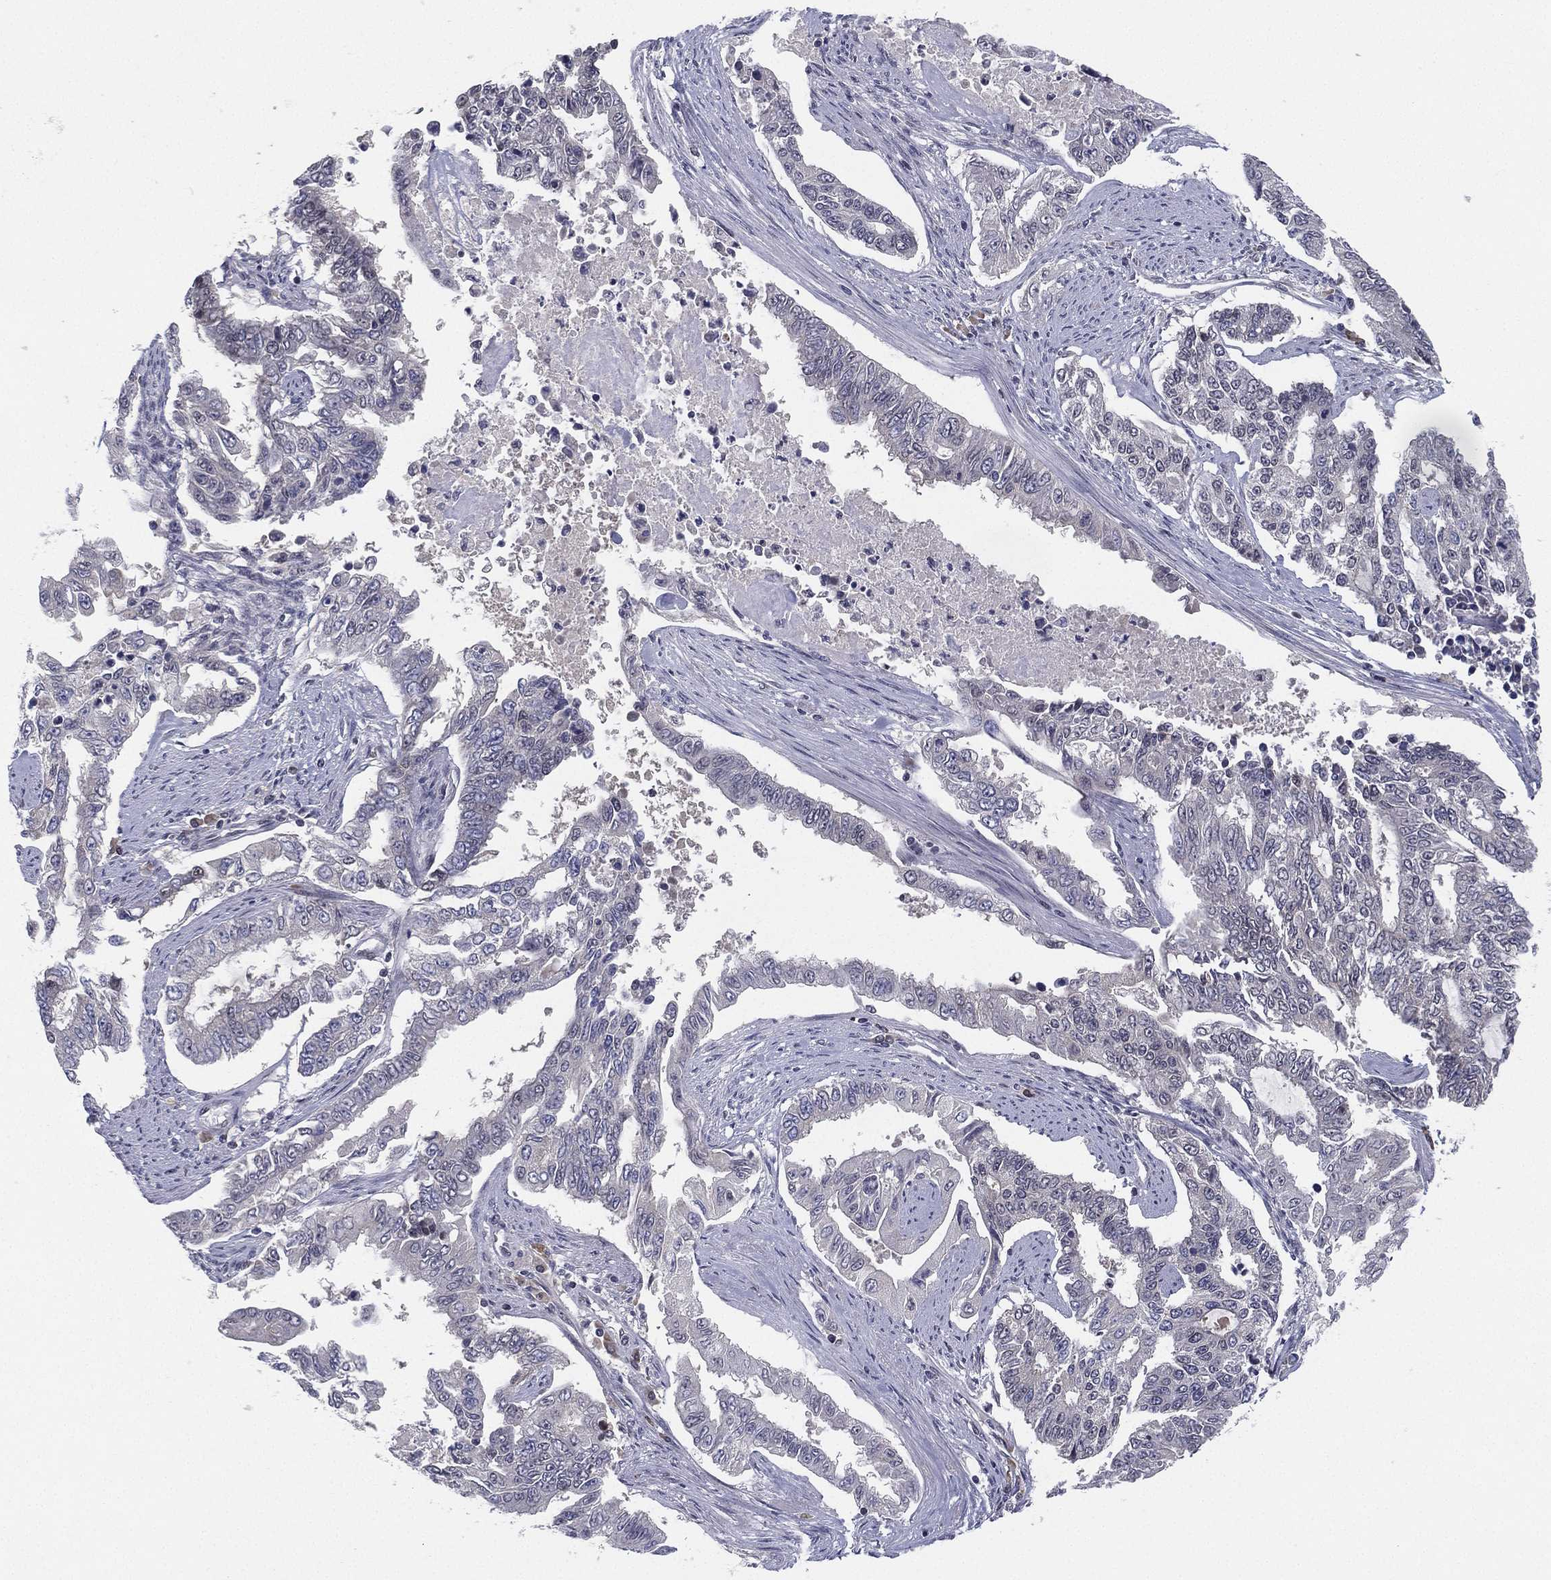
{"staining": {"intensity": "negative", "quantity": "none", "location": "none"}, "tissue": "endometrial cancer", "cell_type": "Tumor cells", "image_type": "cancer", "snomed": [{"axis": "morphology", "description": "Adenocarcinoma, NOS"}, {"axis": "topography", "description": "Uterus"}], "caption": "Protein analysis of endometrial cancer (adenocarcinoma) exhibits no significant expression in tumor cells.", "gene": "MS4A8", "patient": {"sex": "female", "age": 59}}